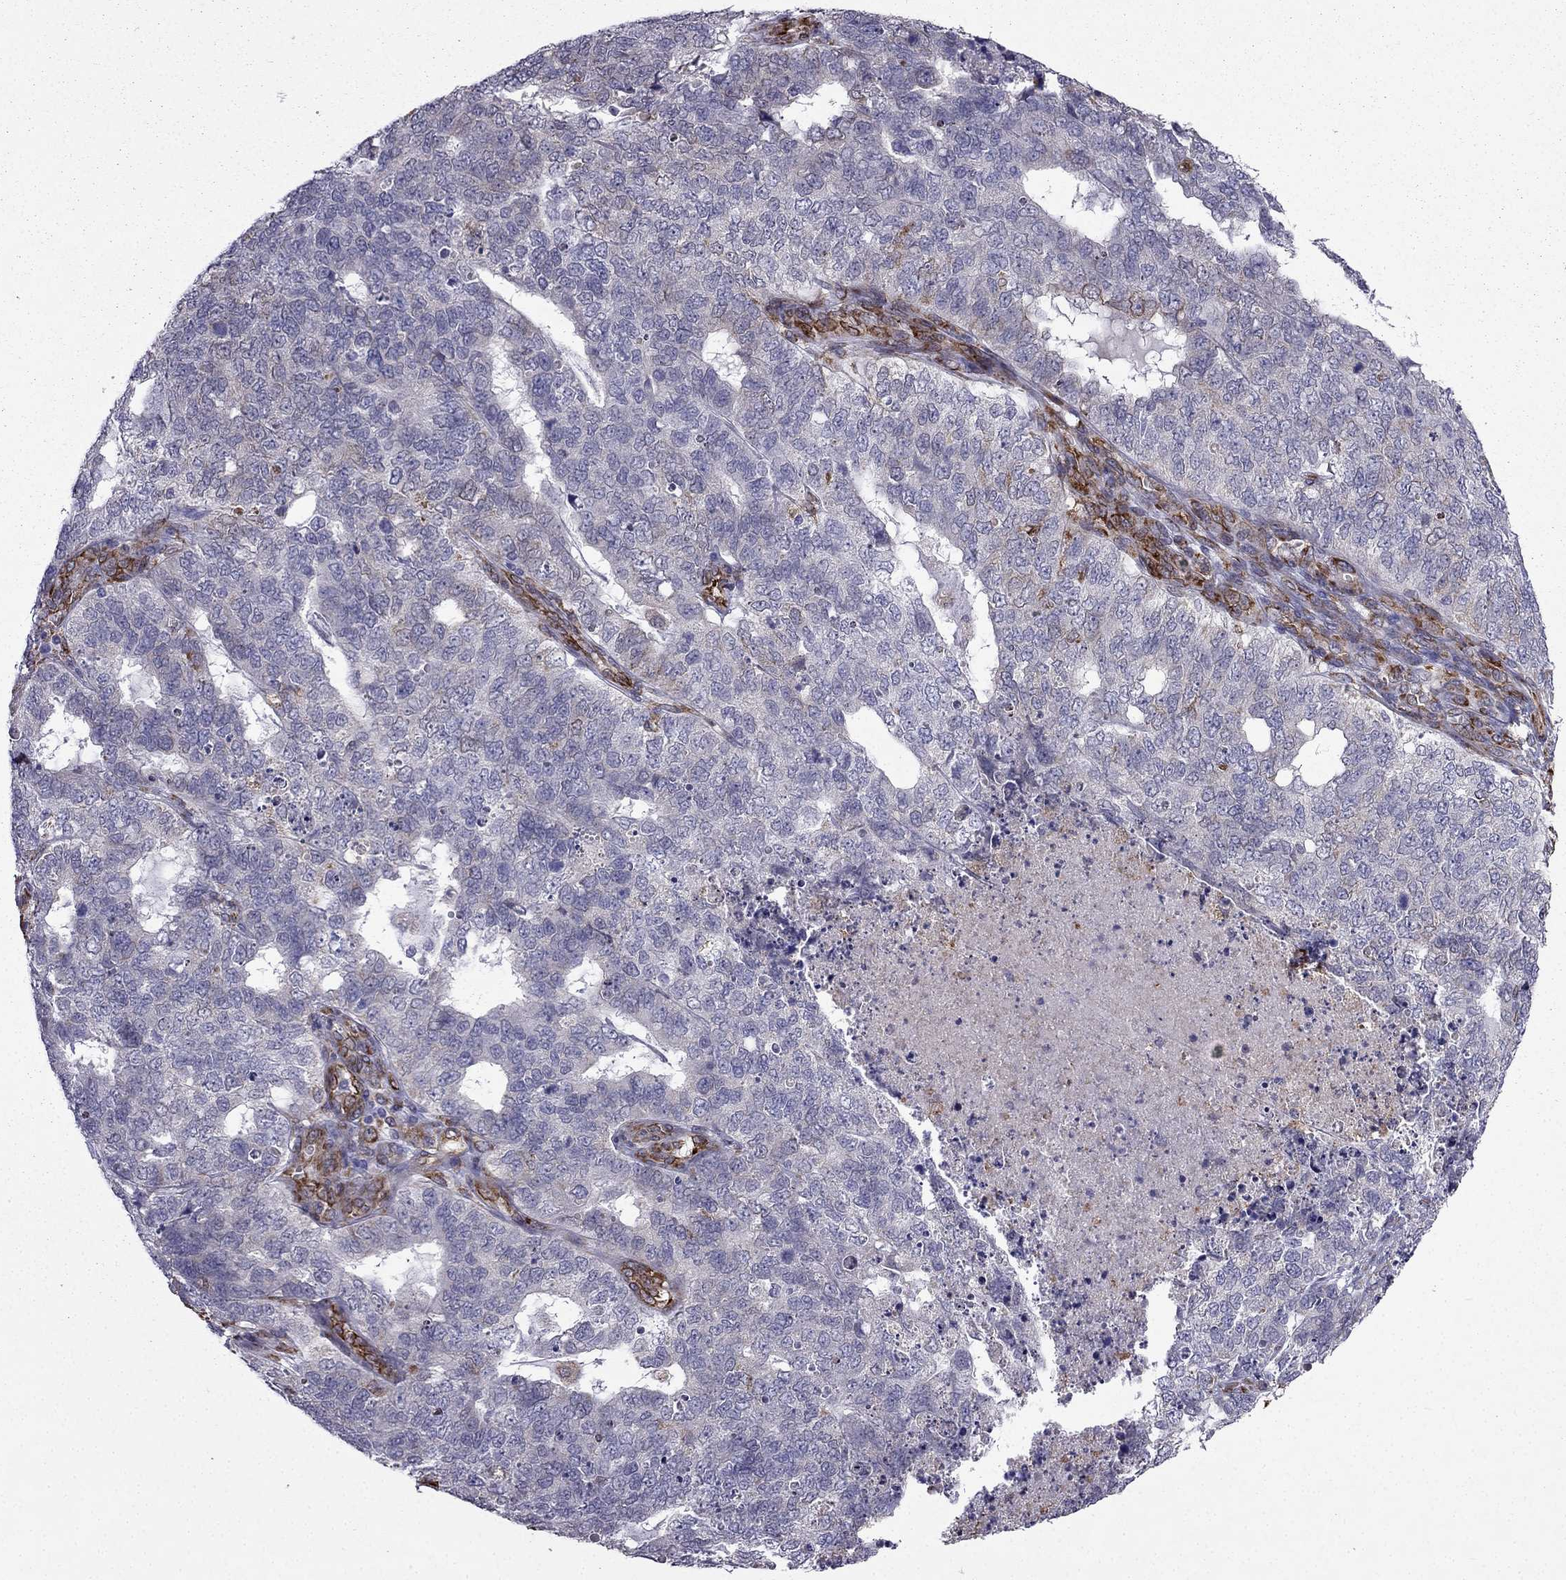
{"staining": {"intensity": "negative", "quantity": "none", "location": "none"}, "tissue": "cervical cancer", "cell_type": "Tumor cells", "image_type": "cancer", "snomed": [{"axis": "morphology", "description": "Squamous cell carcinoma, NOS"}, {"axis": "topography", "description": "Cervix"}], "caption": "Cervical cancer was stained to show a protein in brown. There is no significant expression in tumor cells. The staining was performed using DAB to visualize the protein expression in brown, while the nuclei were stained in blue with hematoxylin (Magnification: 20x).", "gene": "IKBIP", "patient": {"sex": "female", "age": 63}}